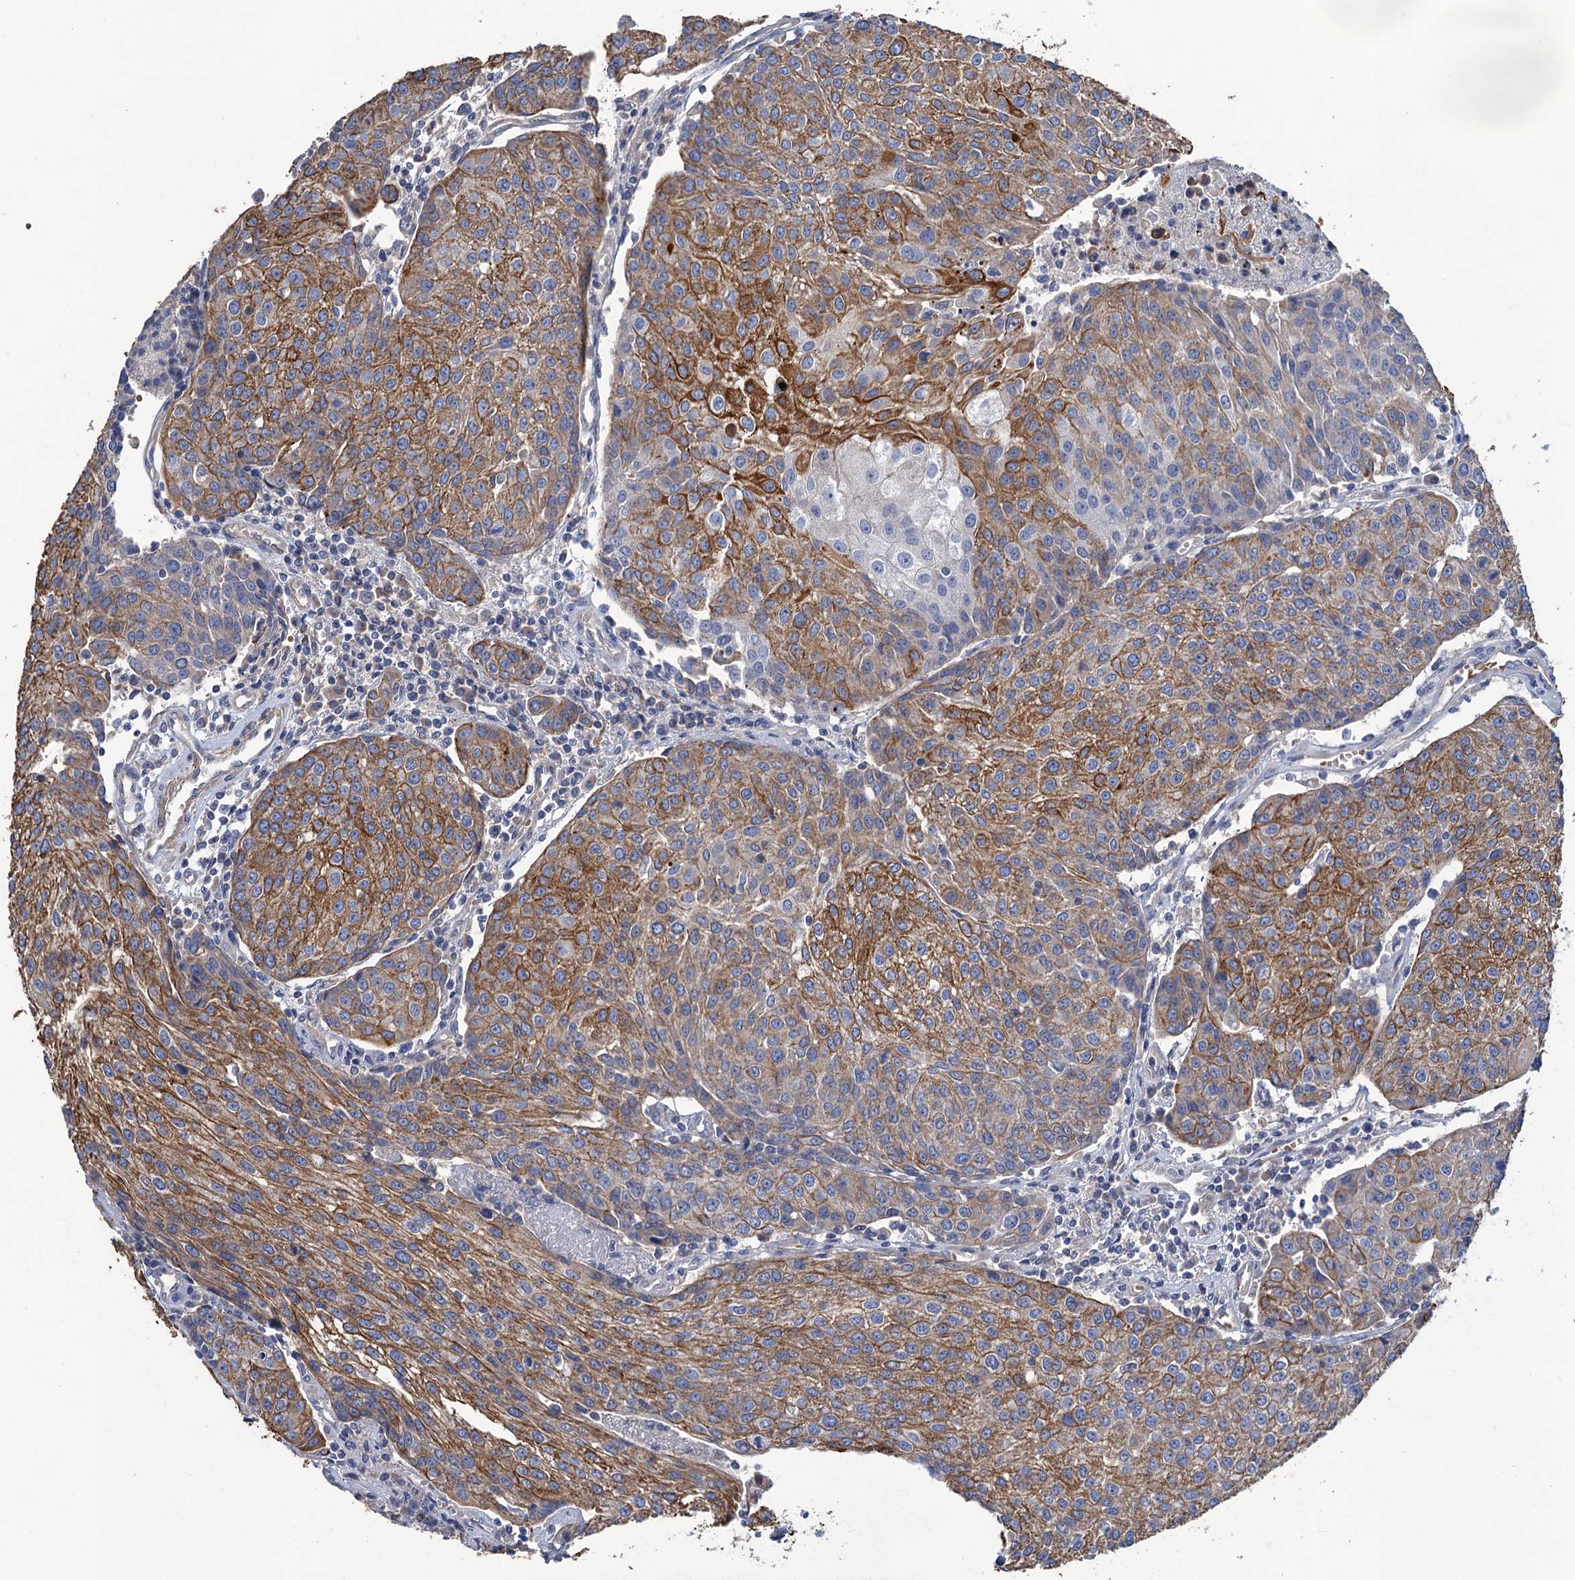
{"staining": {"intensity": "moderate", "quantity": ">75%", "location": "cytoplasmic/membranous"}, "tissue": "urothelial cancer", "cell_type": "Tumor cells", "image_type": "cancer", "snomed": [{"axis": "morphology", "description": "Urothelial carcinoma, High grade"}, {"axis": "topography", "description": "Urinary bladder"}], "caption": "Immunohistochemical staining of human urothelial cancer exhibits medium levels of moderate cytoplasmic/membranous staining in approximately >75% of tumor cells.", "gene": "SMCO3", "patient": {"sex": "female", "age": 85}}